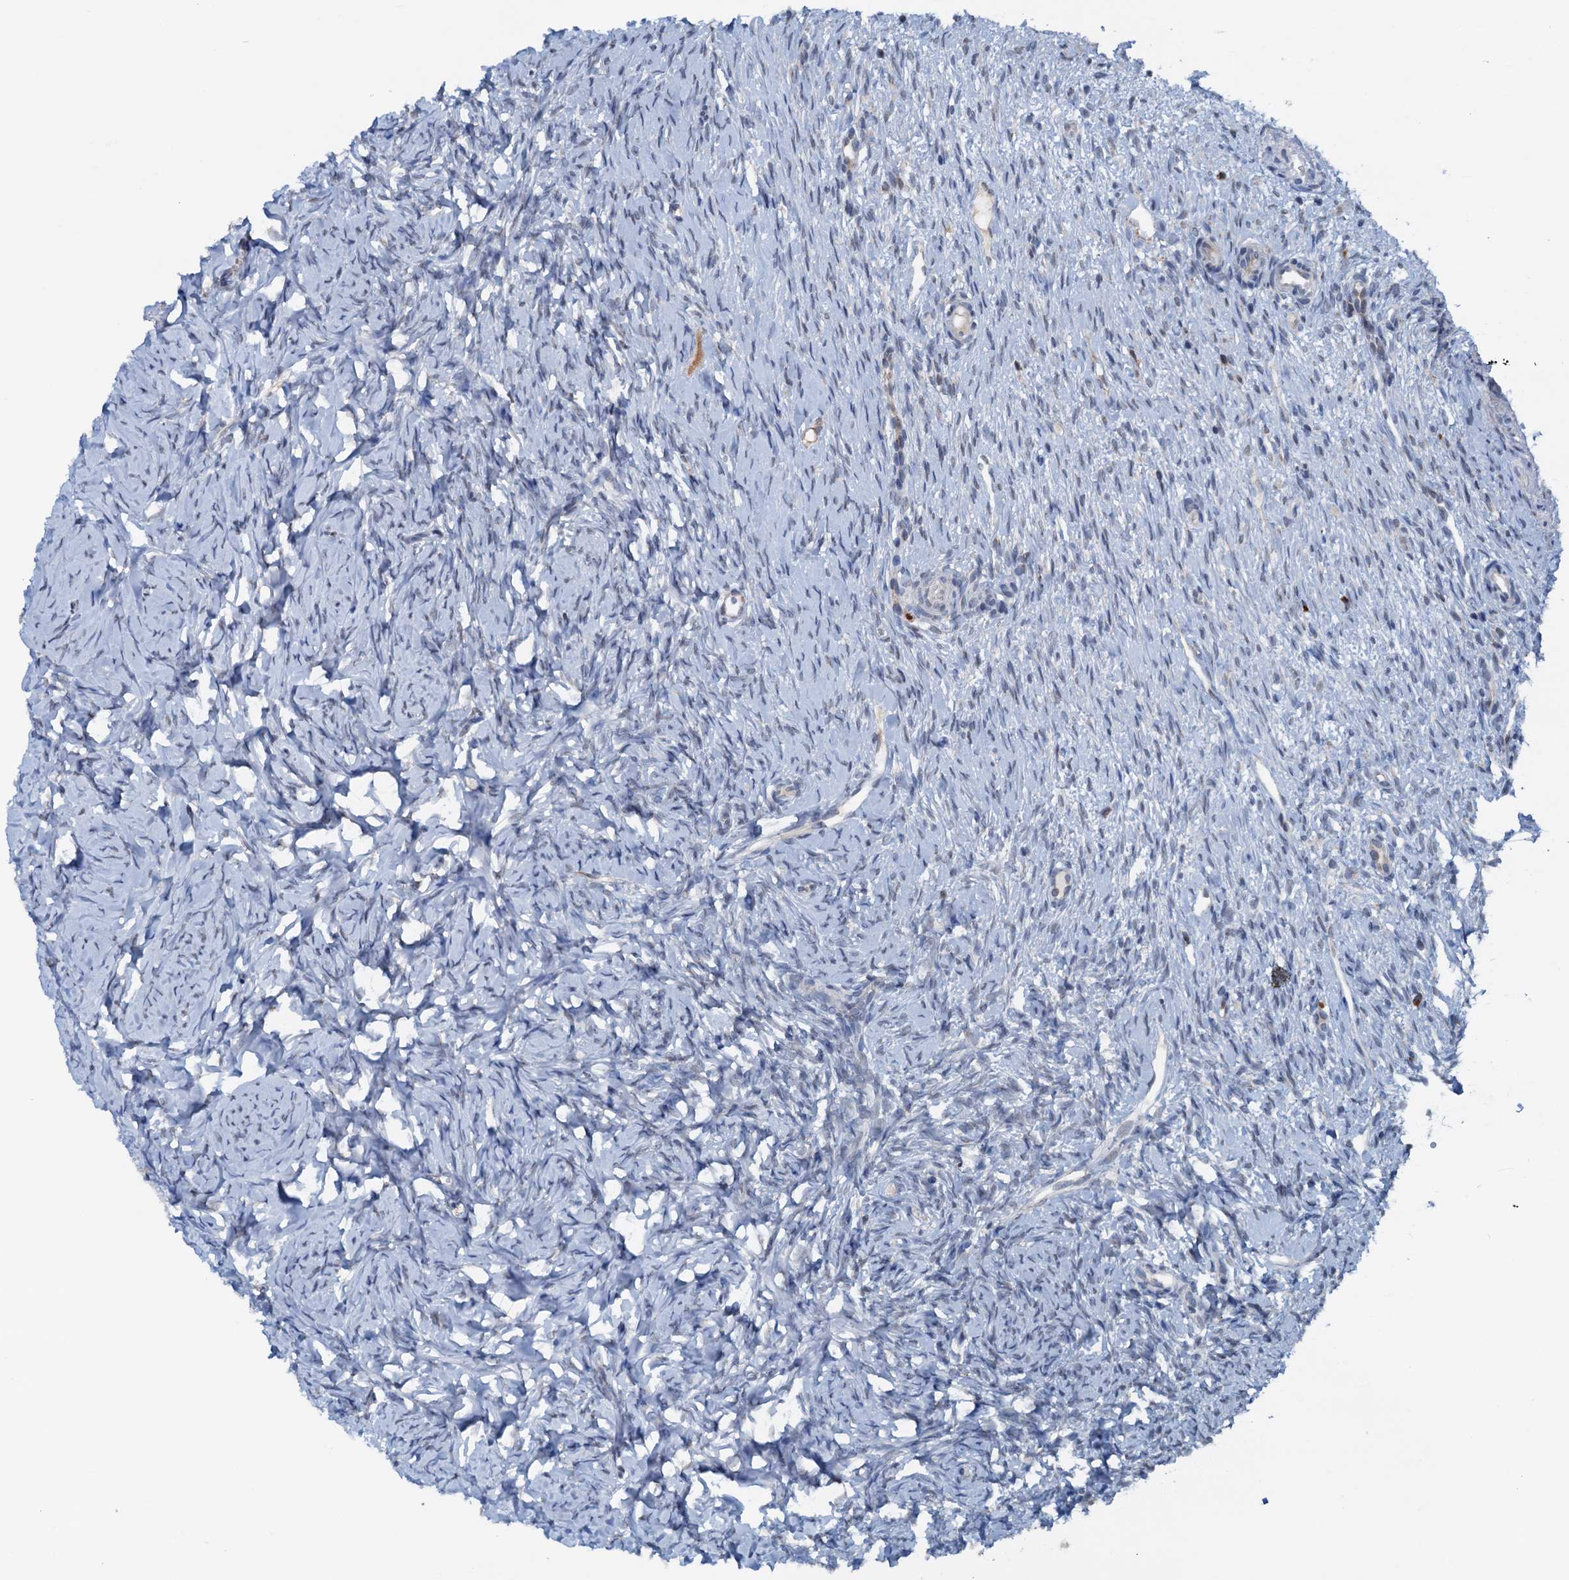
{"staining": {"intensity": "negative", "quantity": "none", "location": "none"}, "tissue": "ovary", "cell_type": "Ovarian stroma cells", "image_type": "normal", "snomed": [{"axis": "morphology", "description": "Normal tissue, NOS"}, {"axis": "topography", "description": "Ovary"}], "caption": "IHC of normal human ovary displays no staining in ovarian stroma cells.", "gene": "SHLD1", "patient": {"sex": "female", "age": 51}}